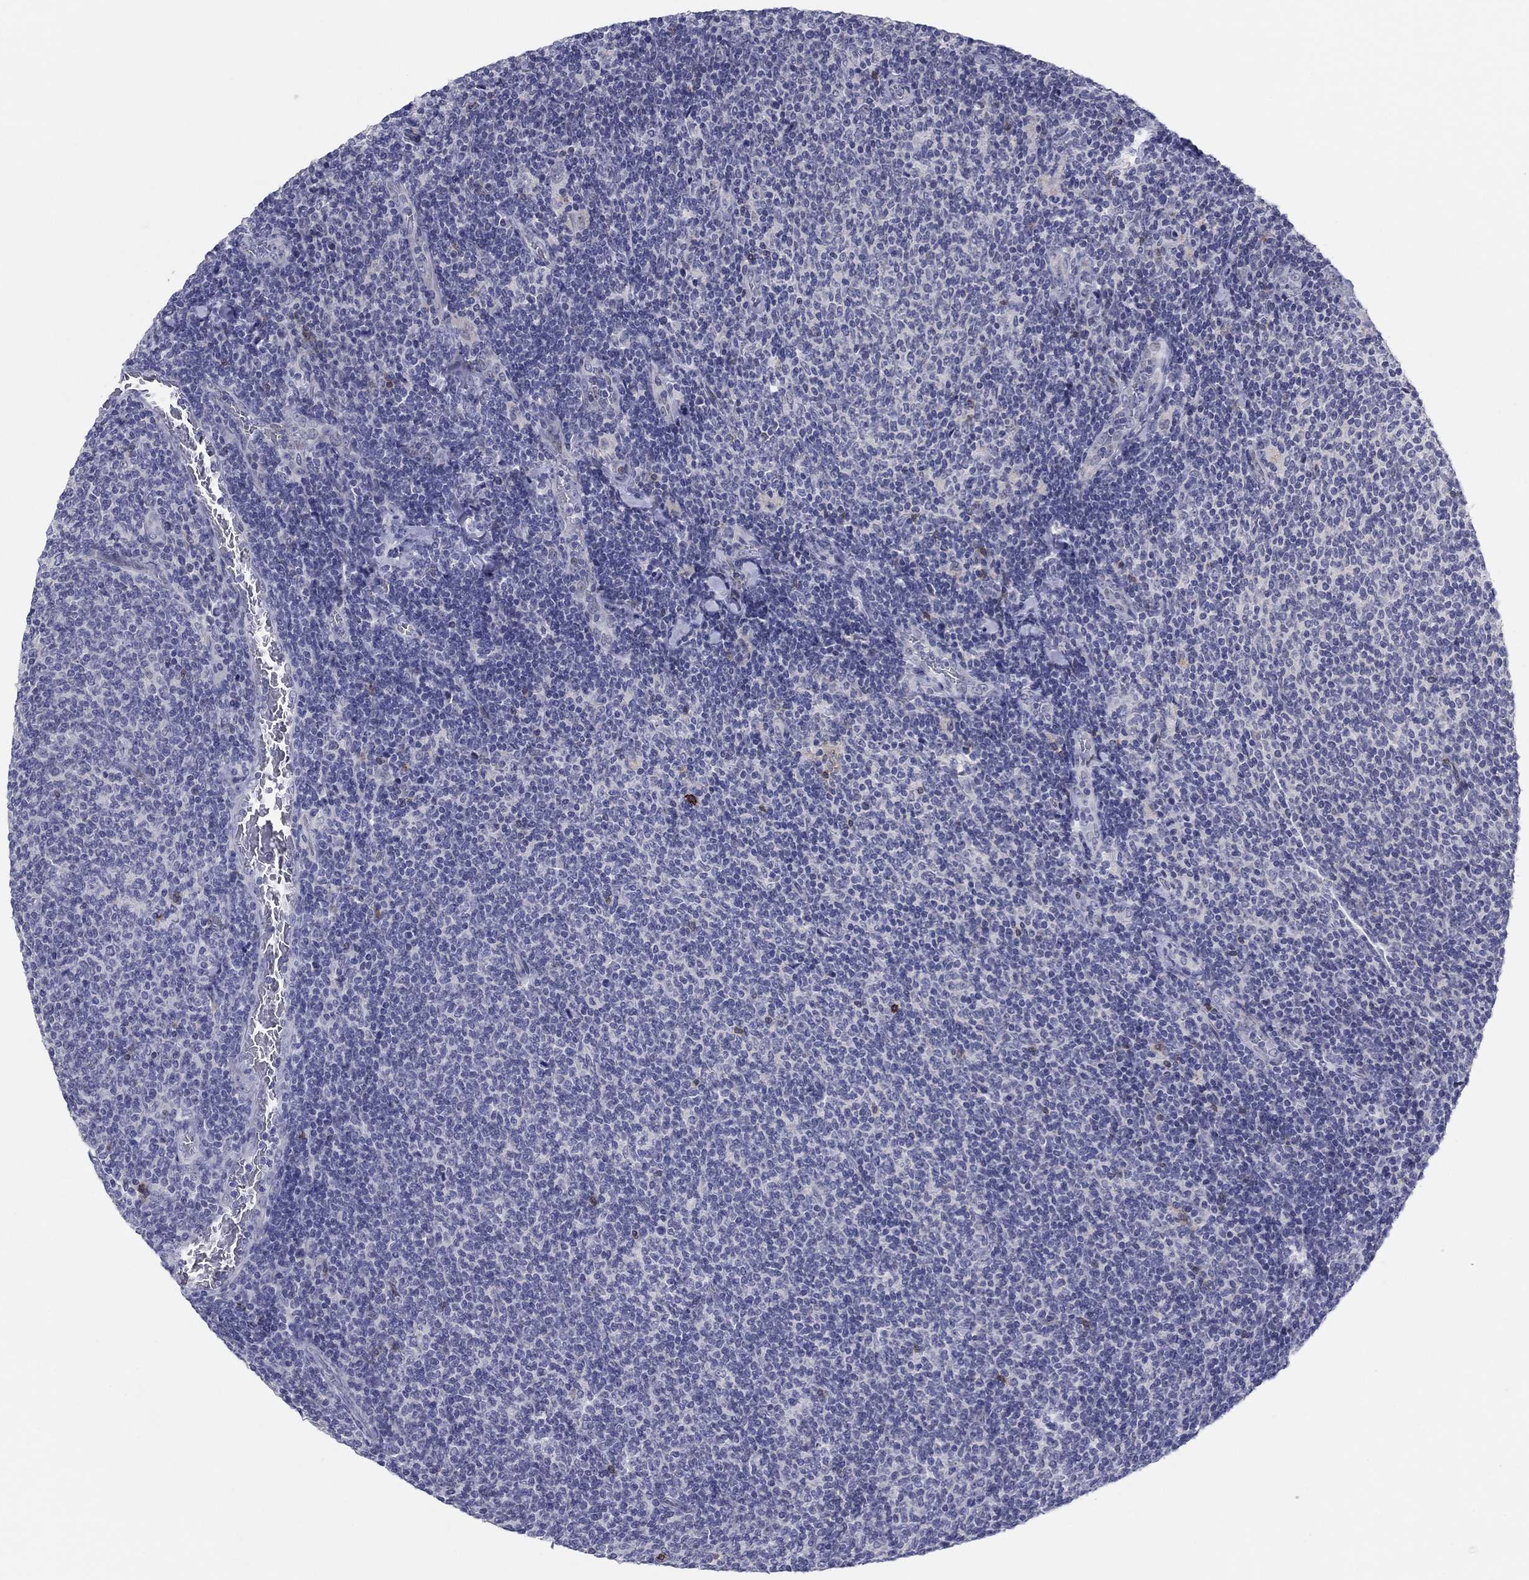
{"staining": {"intensity": "negative", "quantity": "none", "location": "none"}, "tissue": "lymphoma", "cell_type": "Tumor cells", "image_type": "cancer", "snomed": [{"axis": "morphology", "description": "Malignant lymphoma, non-Hodgkin's type, Low grade"}, {"axis": "topography", "description": "Lymph node"}], "caption": "IHC of human lymphoma displays no positivity in tumor cells.", "gene": "ITGAE", "patient": {"sex": "male", "age": 52}}